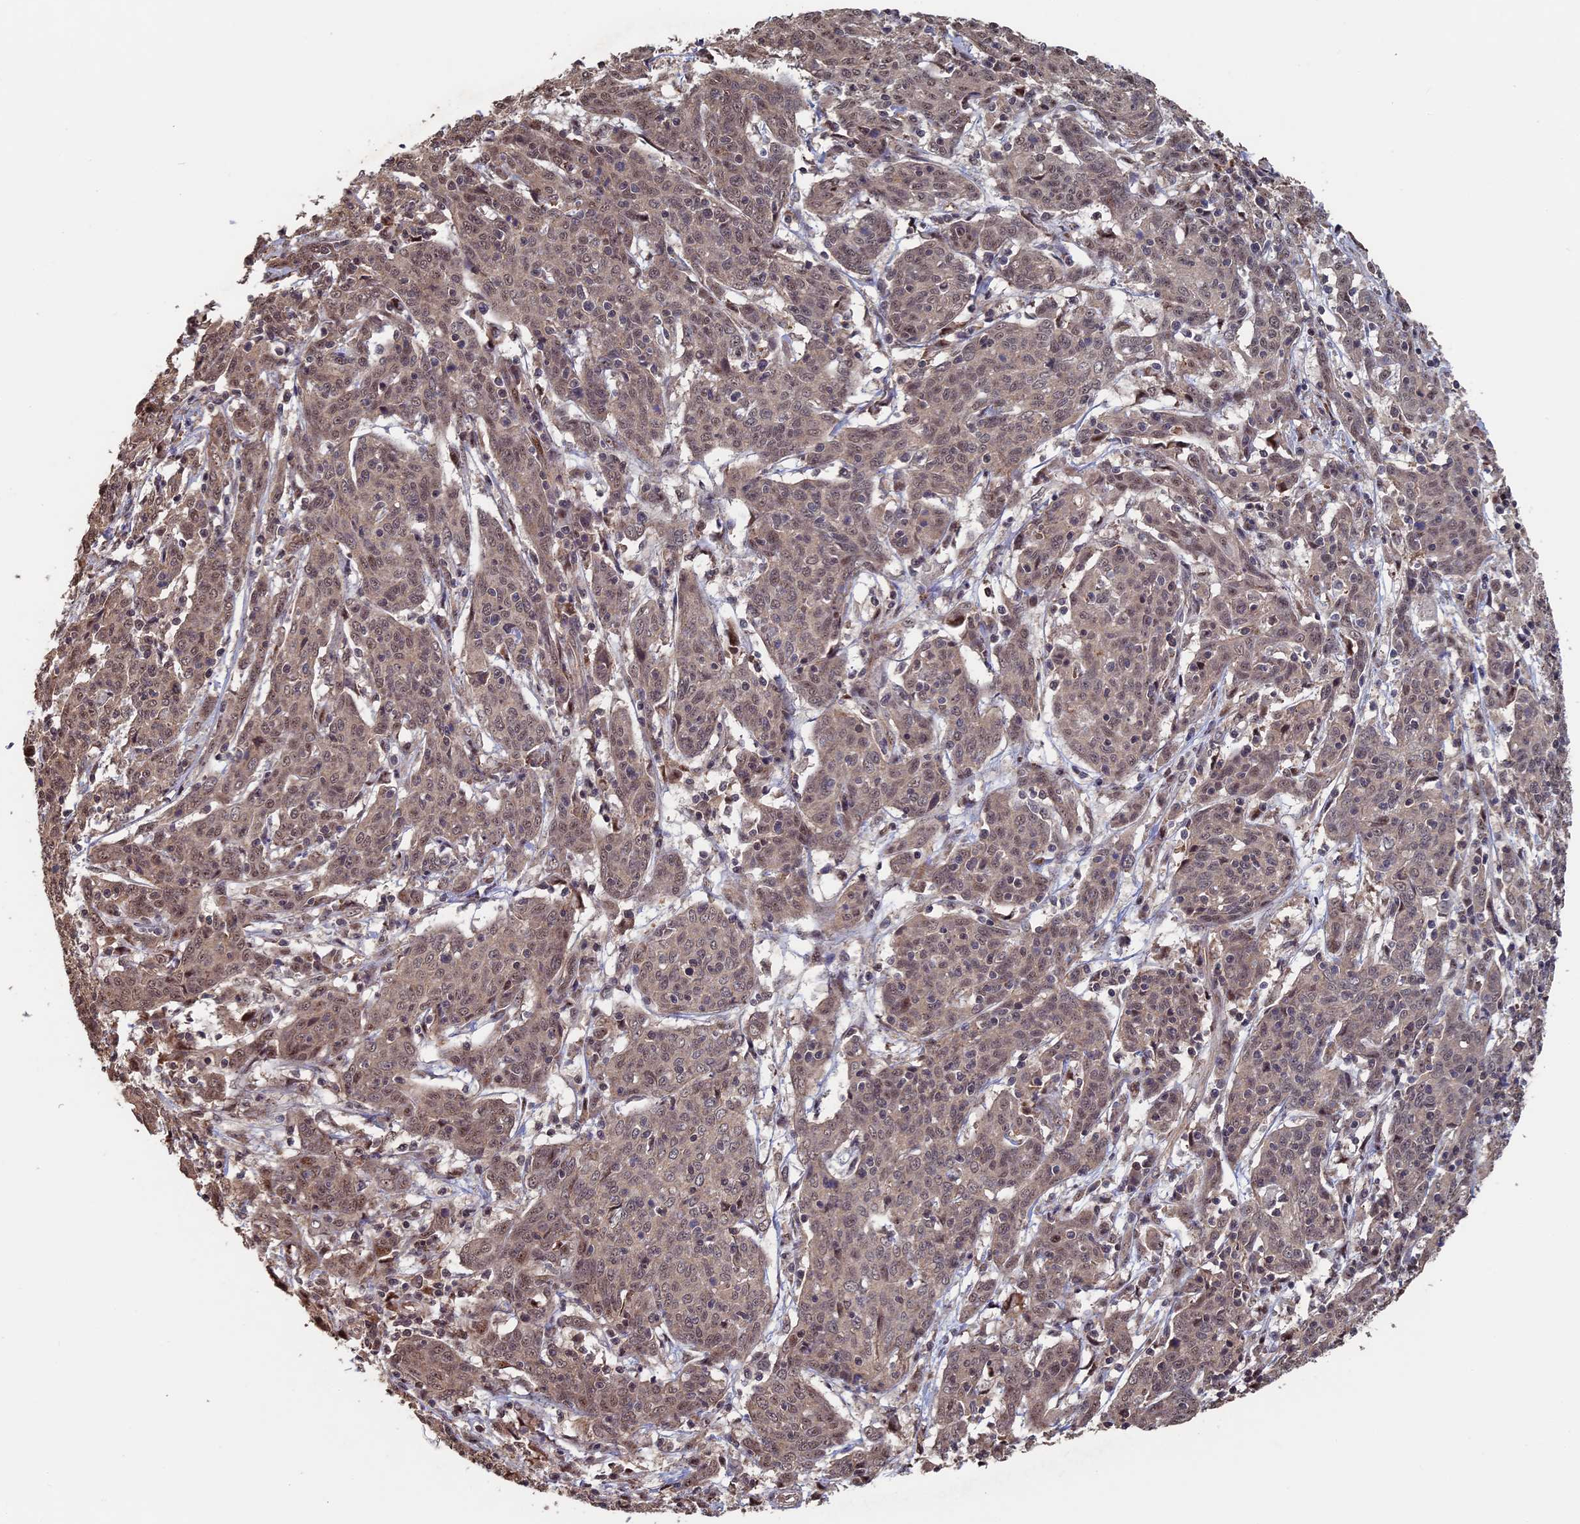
{"staining": {"intensity": "moderate", "quantity": ">75%", "location": "cytoplasmic/membranous,nuclear"}, "tissue": "cervical cancer", "cell_type": "Tumor cells", "image_type": "cancer", "snomed": [{"axis": "morphology", "description": "Squamous cell carcinoma, NOS"}, {"axis": "topography", "description": "Cervix"}], "caption": "A medium amount of moderate cytoplasmic/membranous and nuclear expression is identified in about >75% of tumor cells in cervical cancer (squamous cell carcinoma) tissue. (DAB = brown stain, brightfield microscopy at high magnification).", "gene": "KIAA1328", "patient": {"sex": "female", "age": 67}}